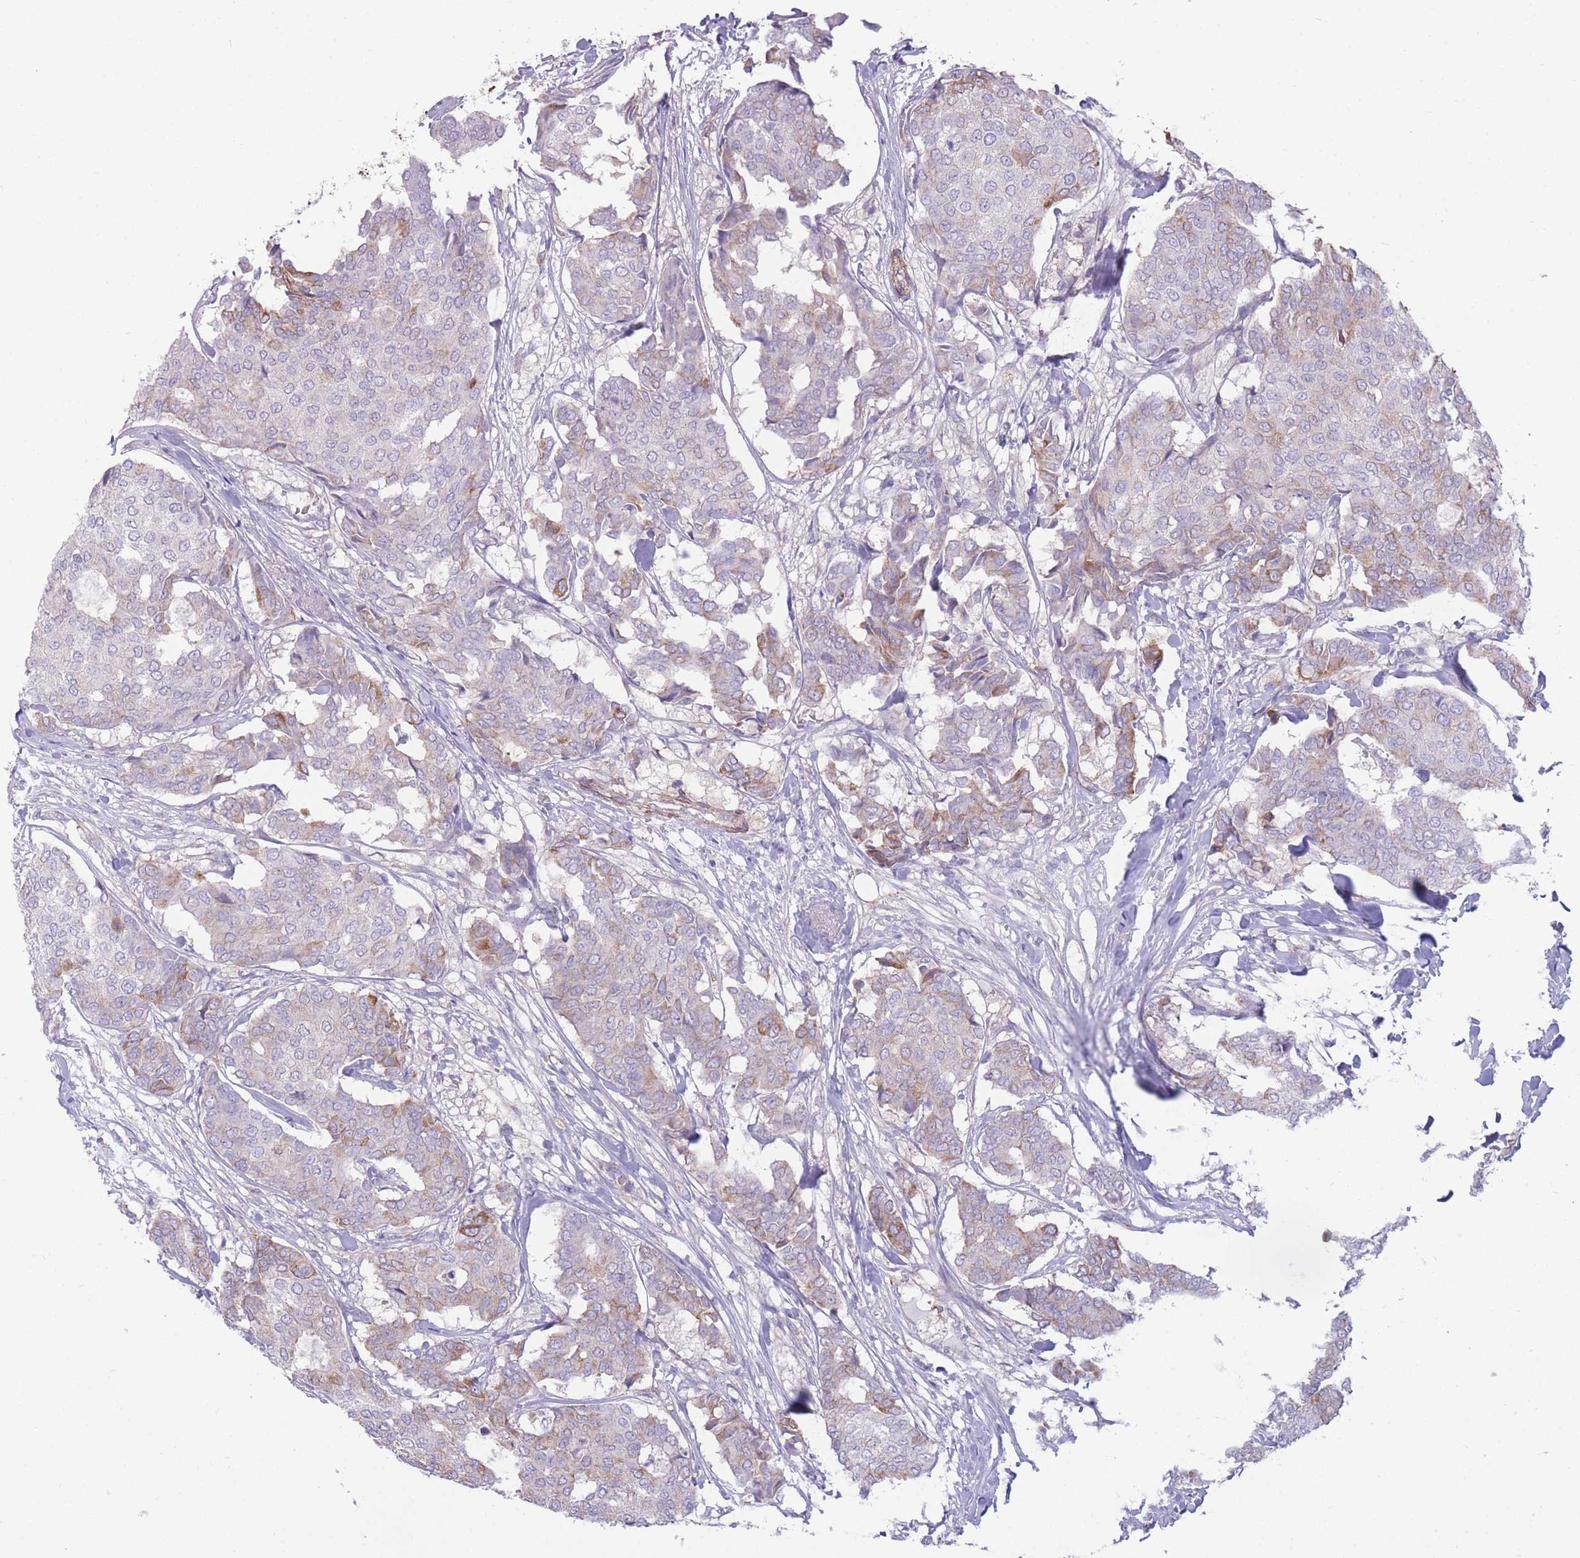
{"staining": {"intensity": "moderate", "quantity": "<25%", "location": "cytoplasmic/membranous"}, "tissue": "breast cancer", "cell_type": "Tumor cells", "image_type": "cancer", "snomed": [{"axis": "morphology", "description": "Duct carcinoma"}, {"axis": "topography", "description": "Breast"}], "caption": "Immunohistochemical staining of human breast cancer exhibits low levels of moderate cytoplasmic/membranous protein staining in about <25% of tumor cells.", "gene": "RGS11", "patient": {"sex": "female", "age": 75}}